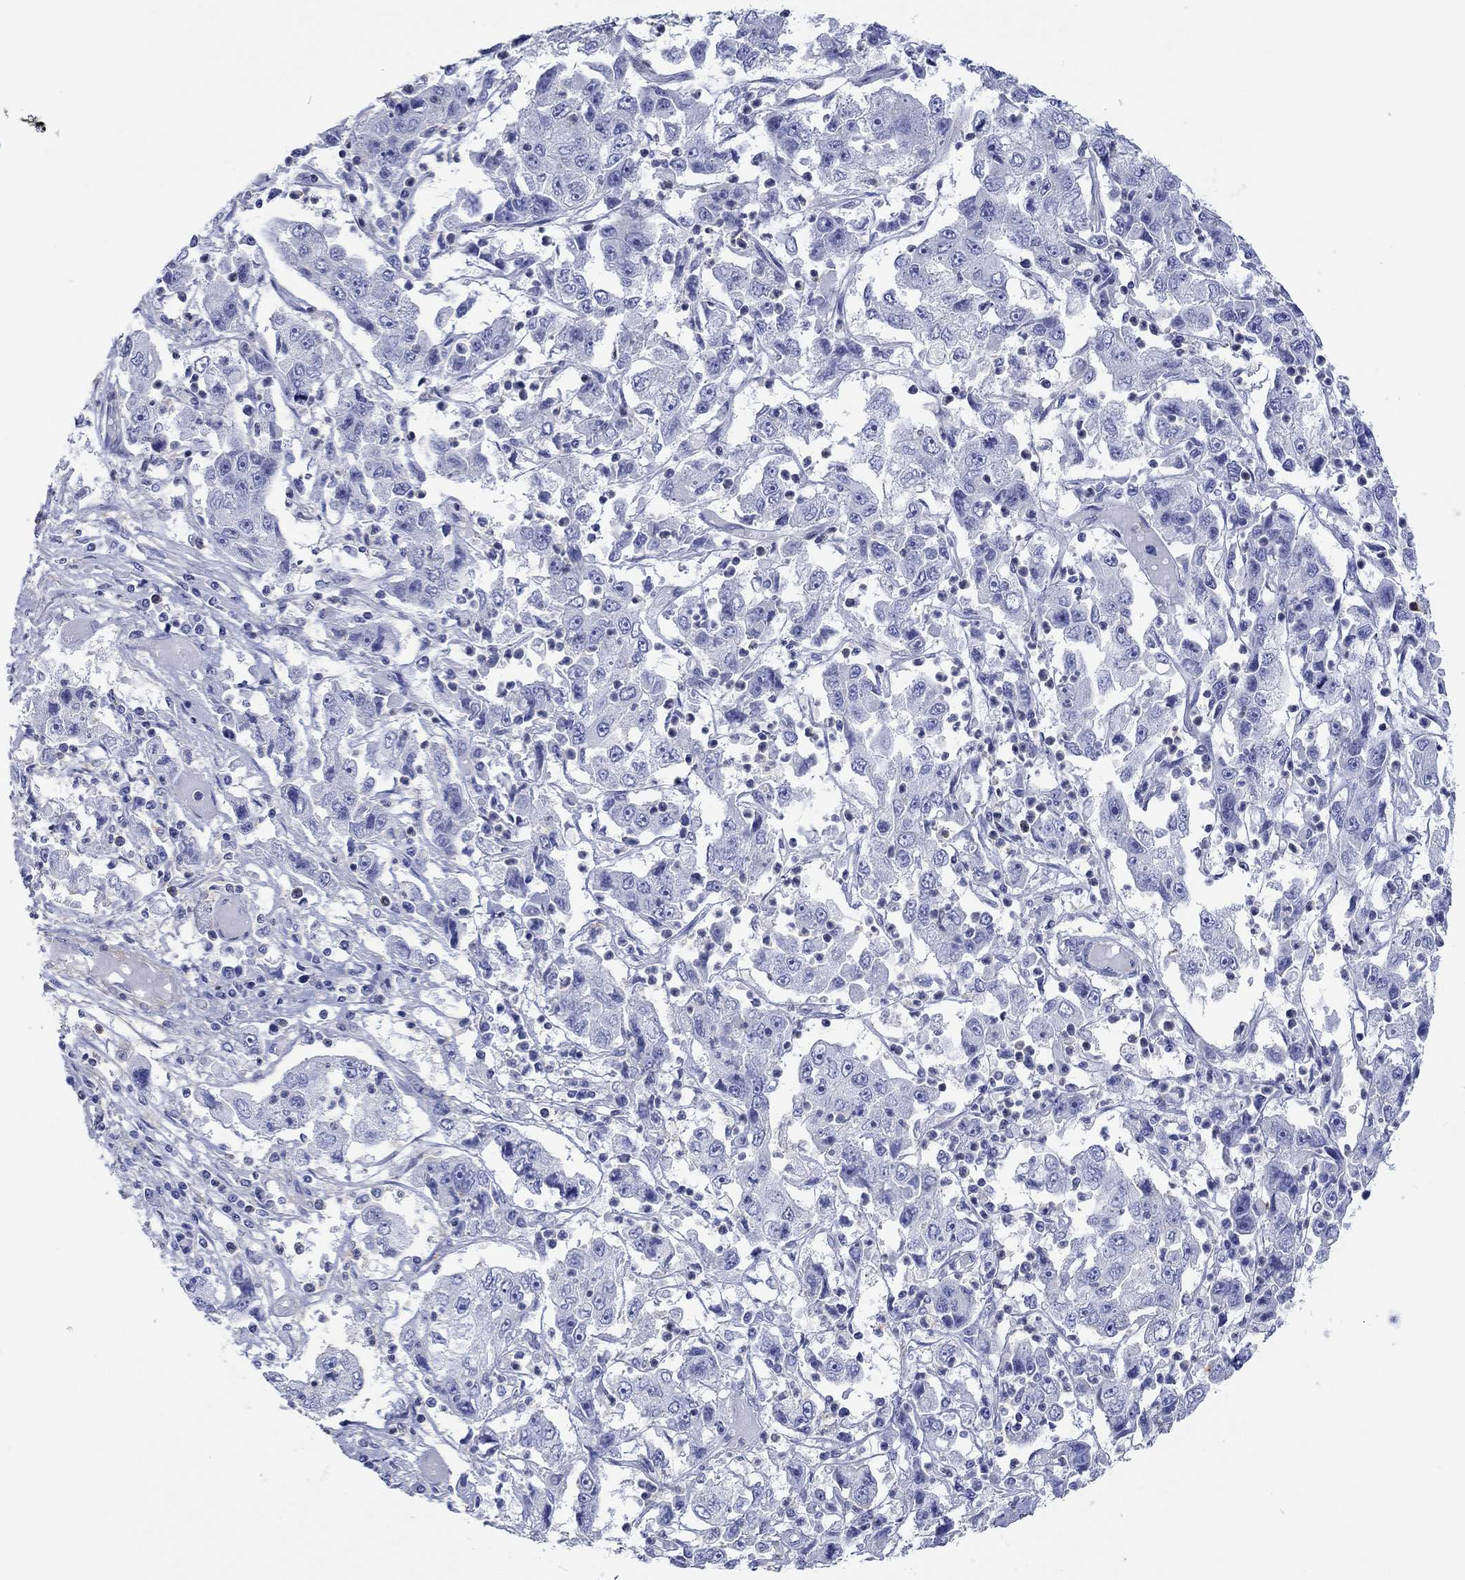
{"staining": {"intensity": "negative", "quantity": "none", "location": "none"}, "tissue": "cervical cancer", "cell_type": "Tumor cells", "image_type": "cancer", "snomed": [{"axis": "morphology", "description": "Squamous cell carcinoma, NOS"}, {"axis": "topography", "description": "Cervix"}], "caption": "Protein analysis of cervical squamous cell carcinoma exhibits no significant staining in tumor cells.", "gene": "PPIL6", "patient": {"sex": "female", "age": 36}}